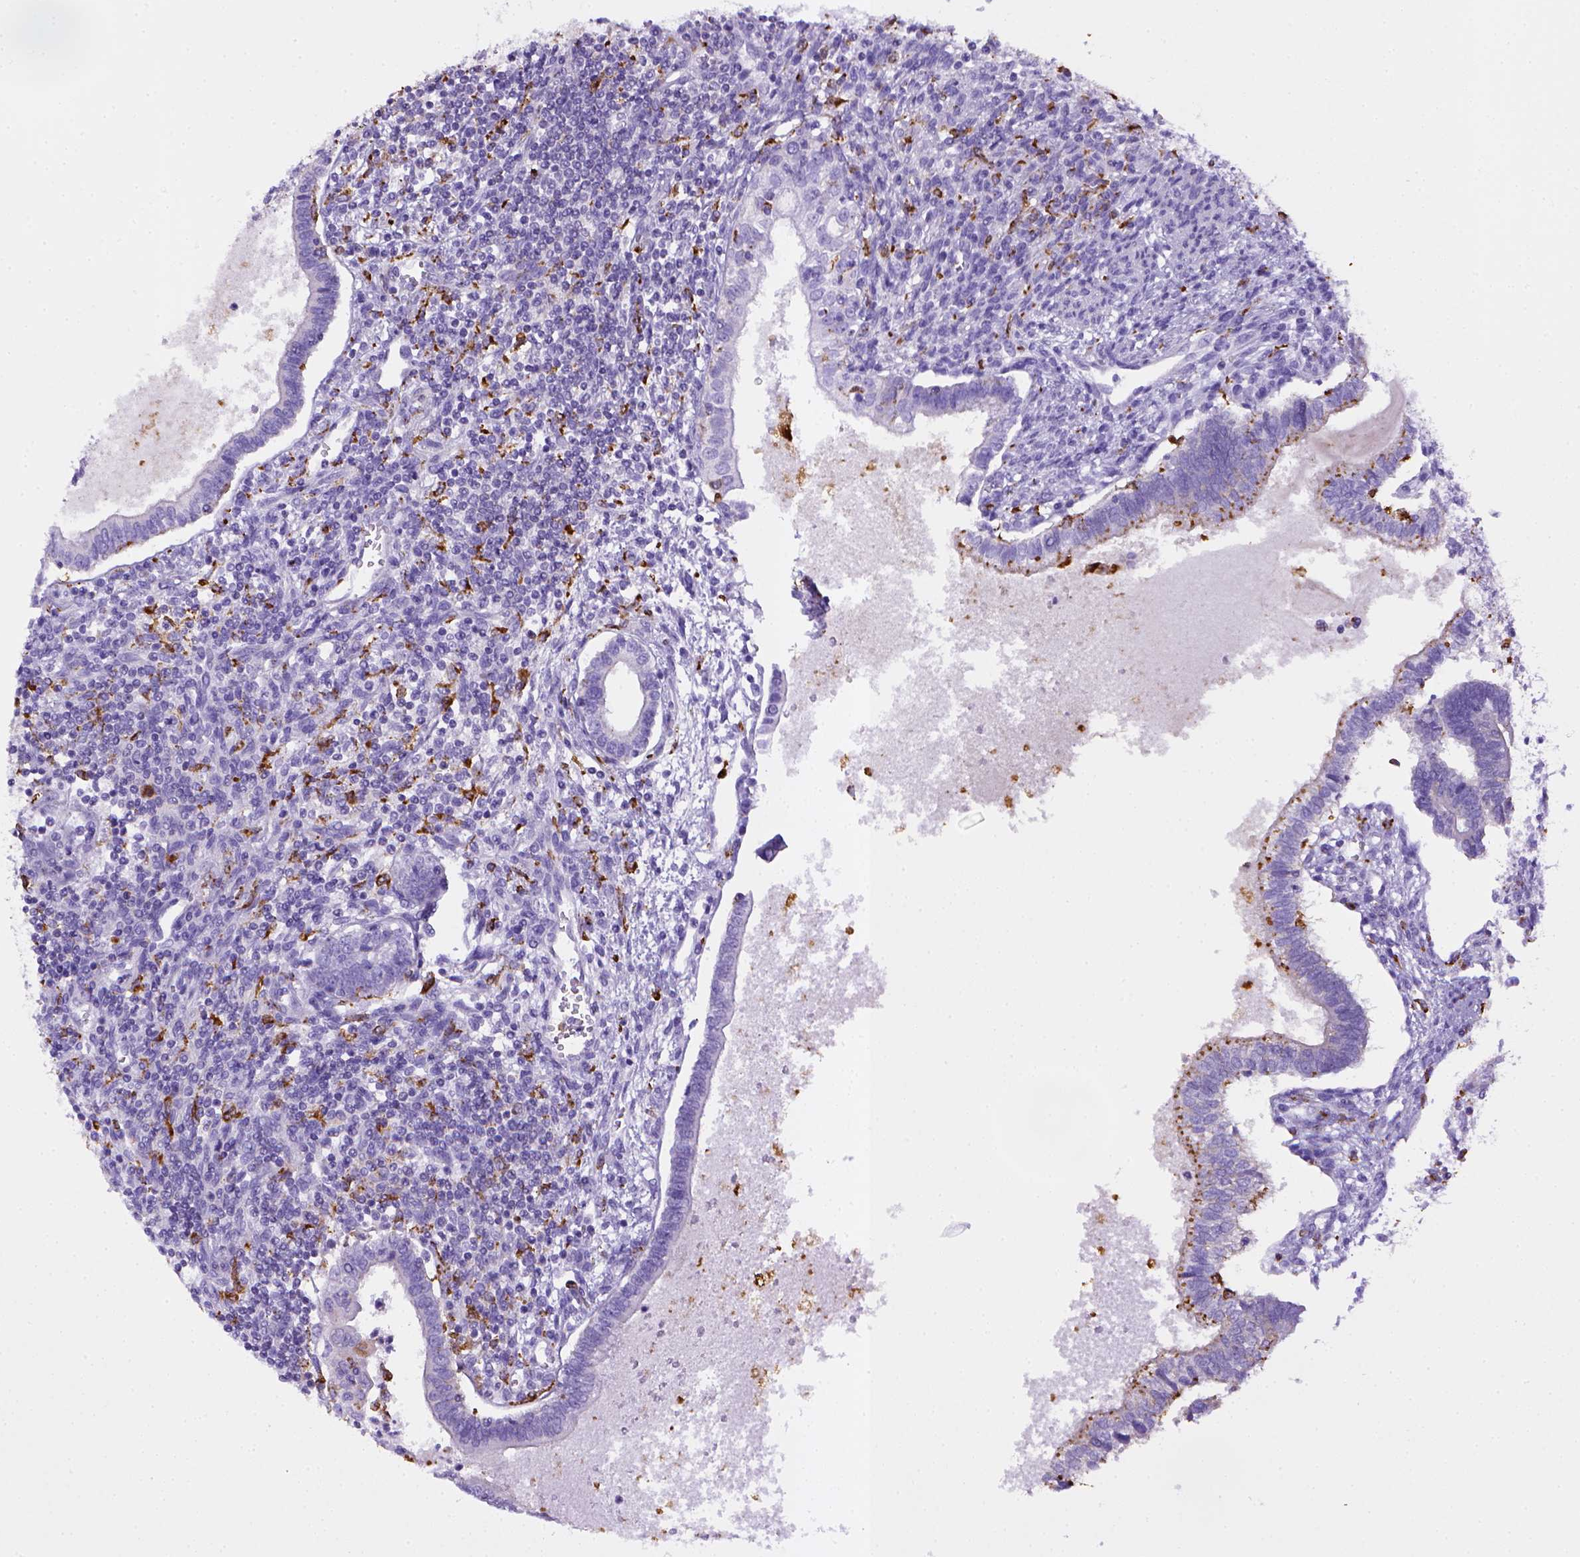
{"staining": {"intensity": "negative", "quantity": "none", "location": "none"}, "tissue": "testis cancer", "cell_type": "Tumor cells", "image_type": "cancer", "snomed": [{"axis": "morphology", "description": "Carcinoma, Embryonal, NOS"}, {"axis": "topography", "description": "Testis"}], "caption": "Testis cancer (embryonal carcinoma) was stained to show a protein in brown. There is no significant expression in tumor cells.", "gene": "CD68", "patient": {"sex": "male", "age": 37}}